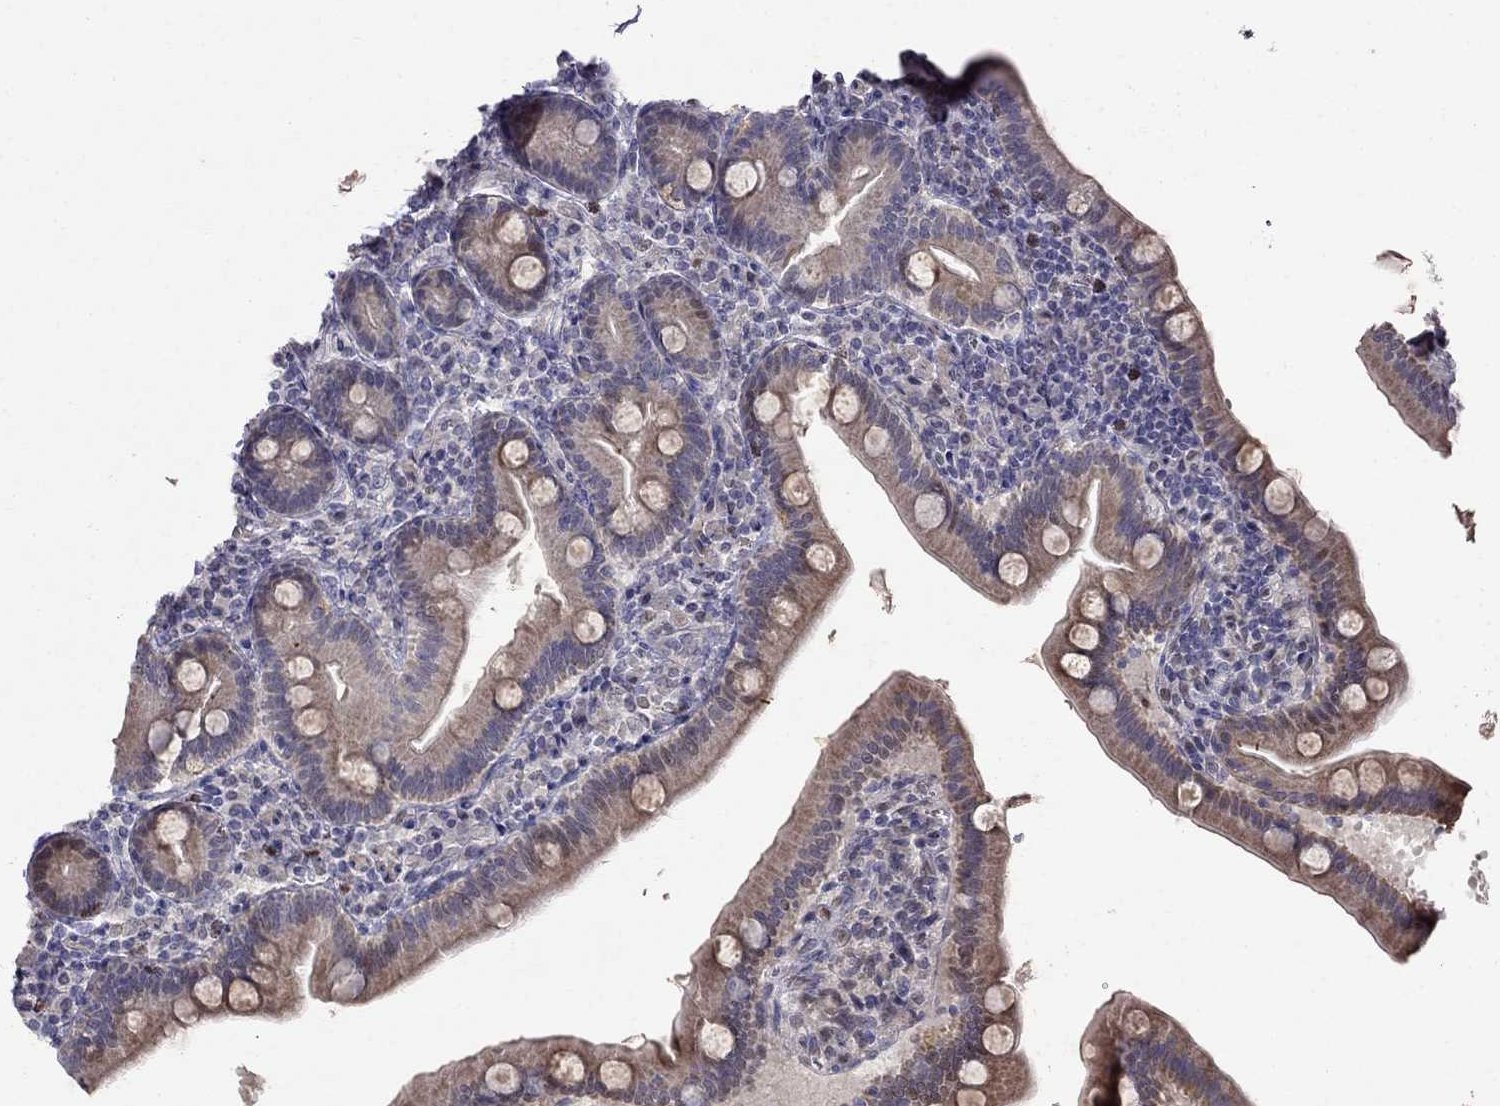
{"staining": {"intensity": "weak", "quantity": "<25%", "location": "cytoplasmic/membranous"}, "tissue": "small intestine", "cell_type": "Glandular cells", "image_type": "normal", "snomed": [{"axis": "morphology", "description": "Normal tissue, NOS"}, {"axis": "topography", "description": "Small intestine"}], "caption": "Small intestine was stained to show a protein in brown. There is no significant staining in glandular cells. (DAB IHC with hematoxylin counter stain).", "gene": "LRRC39", "patient": {"sex": "male", "age": 66}}